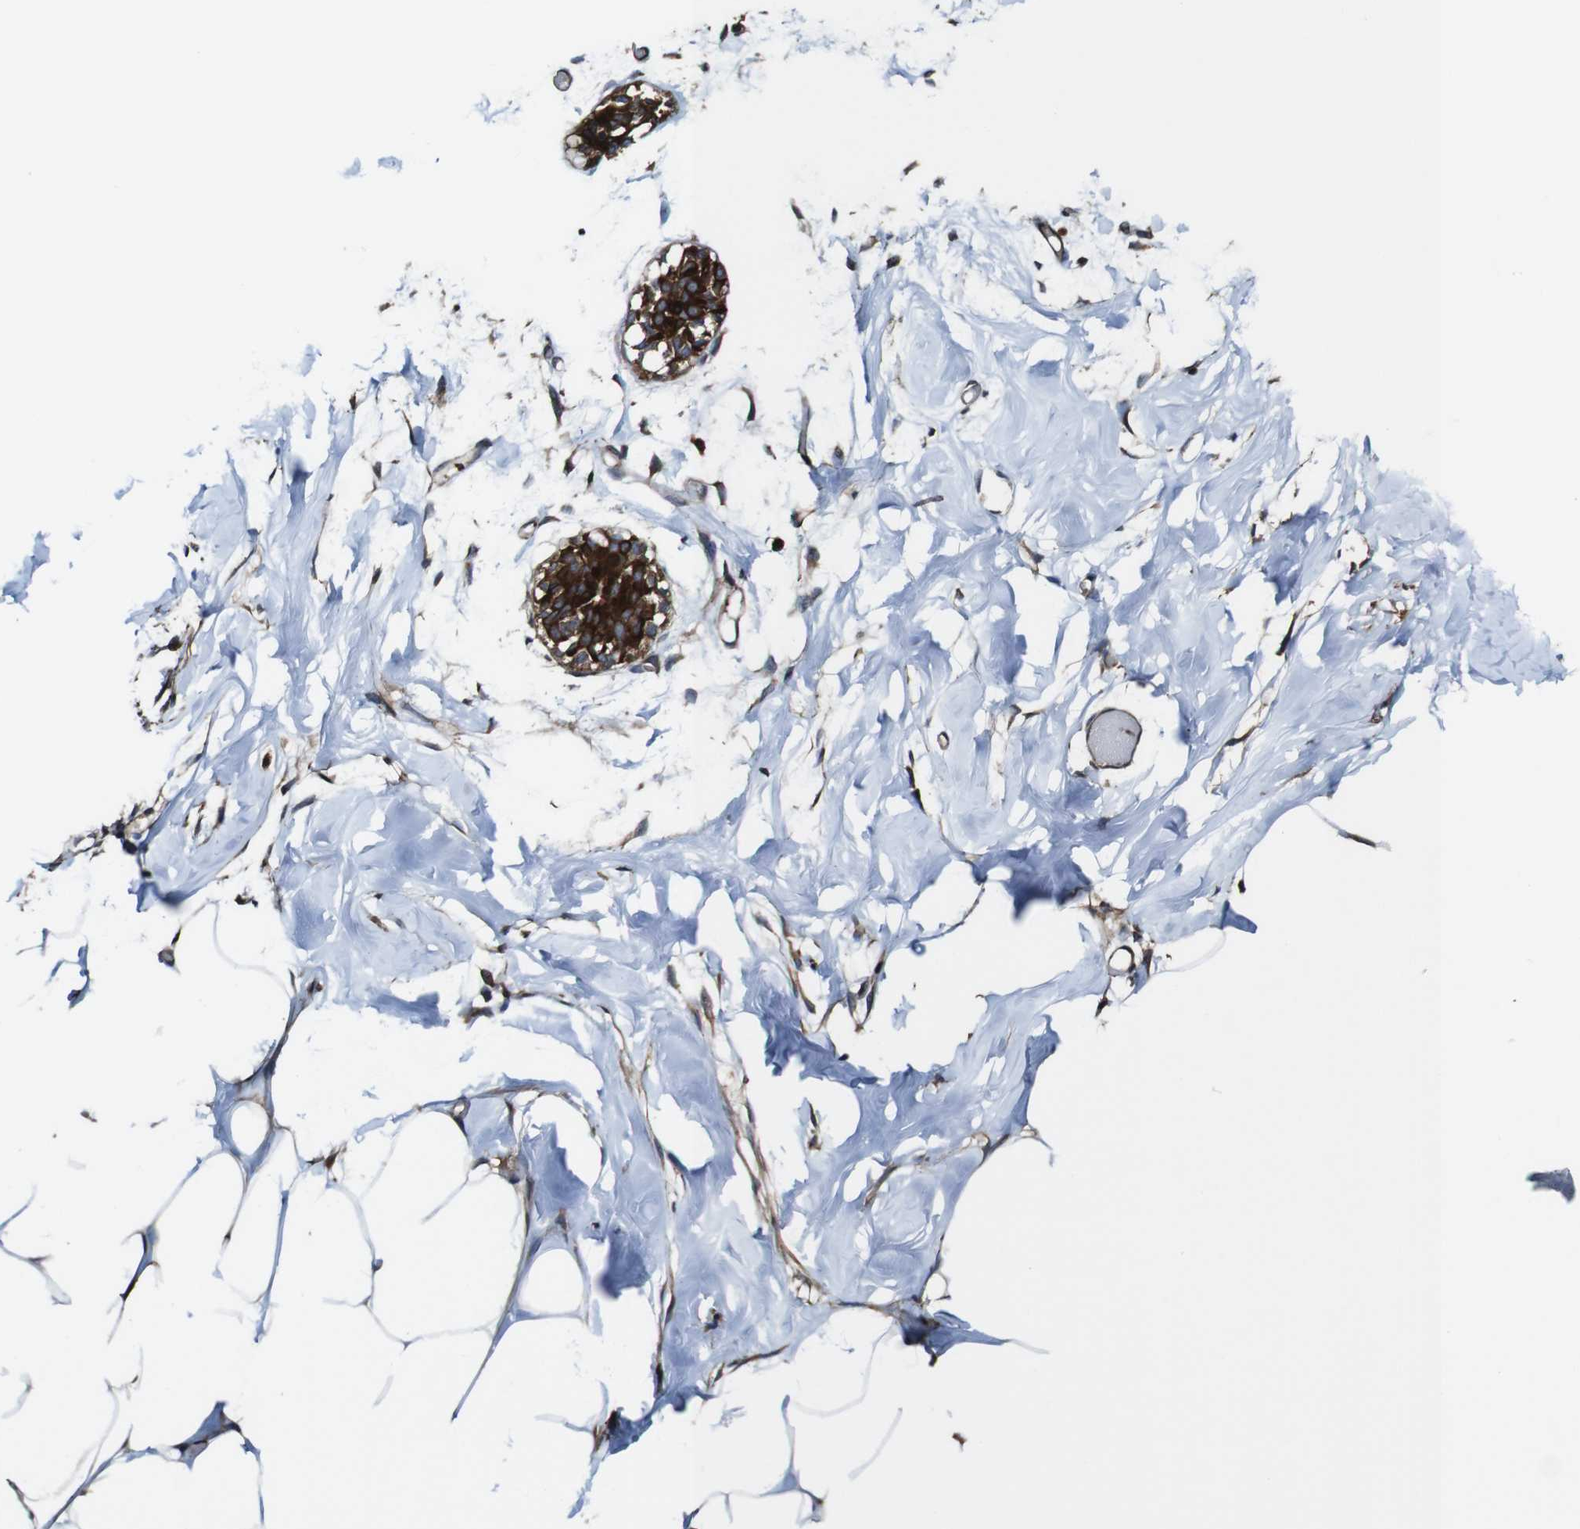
{"staining": {"intensity": "moderate", "quantity": ">75%", "location": "cytoplasmic/membranous"}, "tissue": "adipose tissue", "cell_type": "Adipocytes", "image_type": "normal", "snomed": [{"axis": "morphology", "description": "Normal tissue, NOS"}, {"axis": "topography", "description": "Breast"}, {"axis": "topography", "description": "Adipose tissue"}], "caption": "Immunohistochemical staining of normal human adipose tissue shows >75% levels of moderate cytoplasmic/membranous protein expression in about >75% of adipocytes.", "gene": "TNIK", "patient": {"sex": "female", "age": 25}}